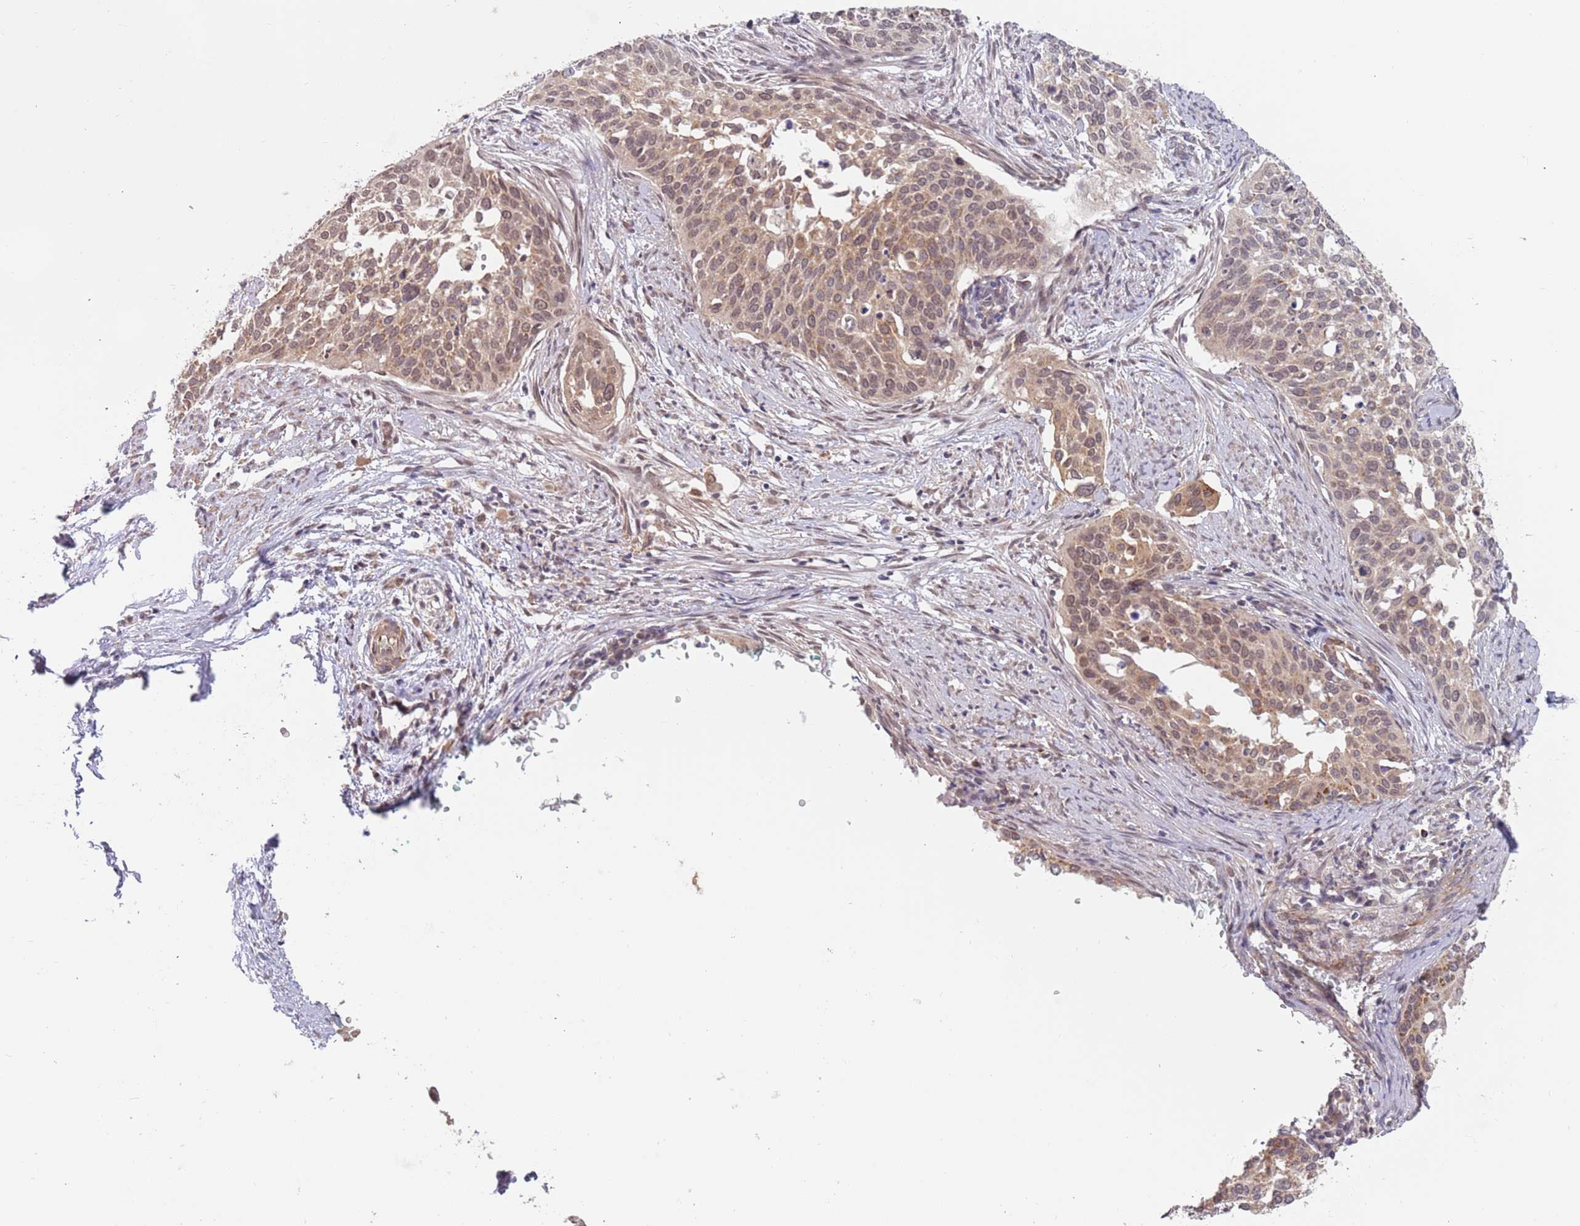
{"staining": {"intensity": "moderate", "quantity": ">75%", "location": "cytoplasmic/membranous,nuclear"}, "tissue": "cervical cancer", "cell_type": "Tumor cells", "image_type": "cancer", "snomed": [{"axis": "morphology", "description": "Squamous cell carcinoma, NOS"}, {"axis": "topography", "description": "Cervix"}], "caption": "Immunohistochemical staining of cervical cancer shows medium levels of moderate cytoplasmic/membranous and nuclear protein staining in about >75% of tumor cells.", "gene": "UQCC3", "patient": {"sex": "female", "age": 44}}